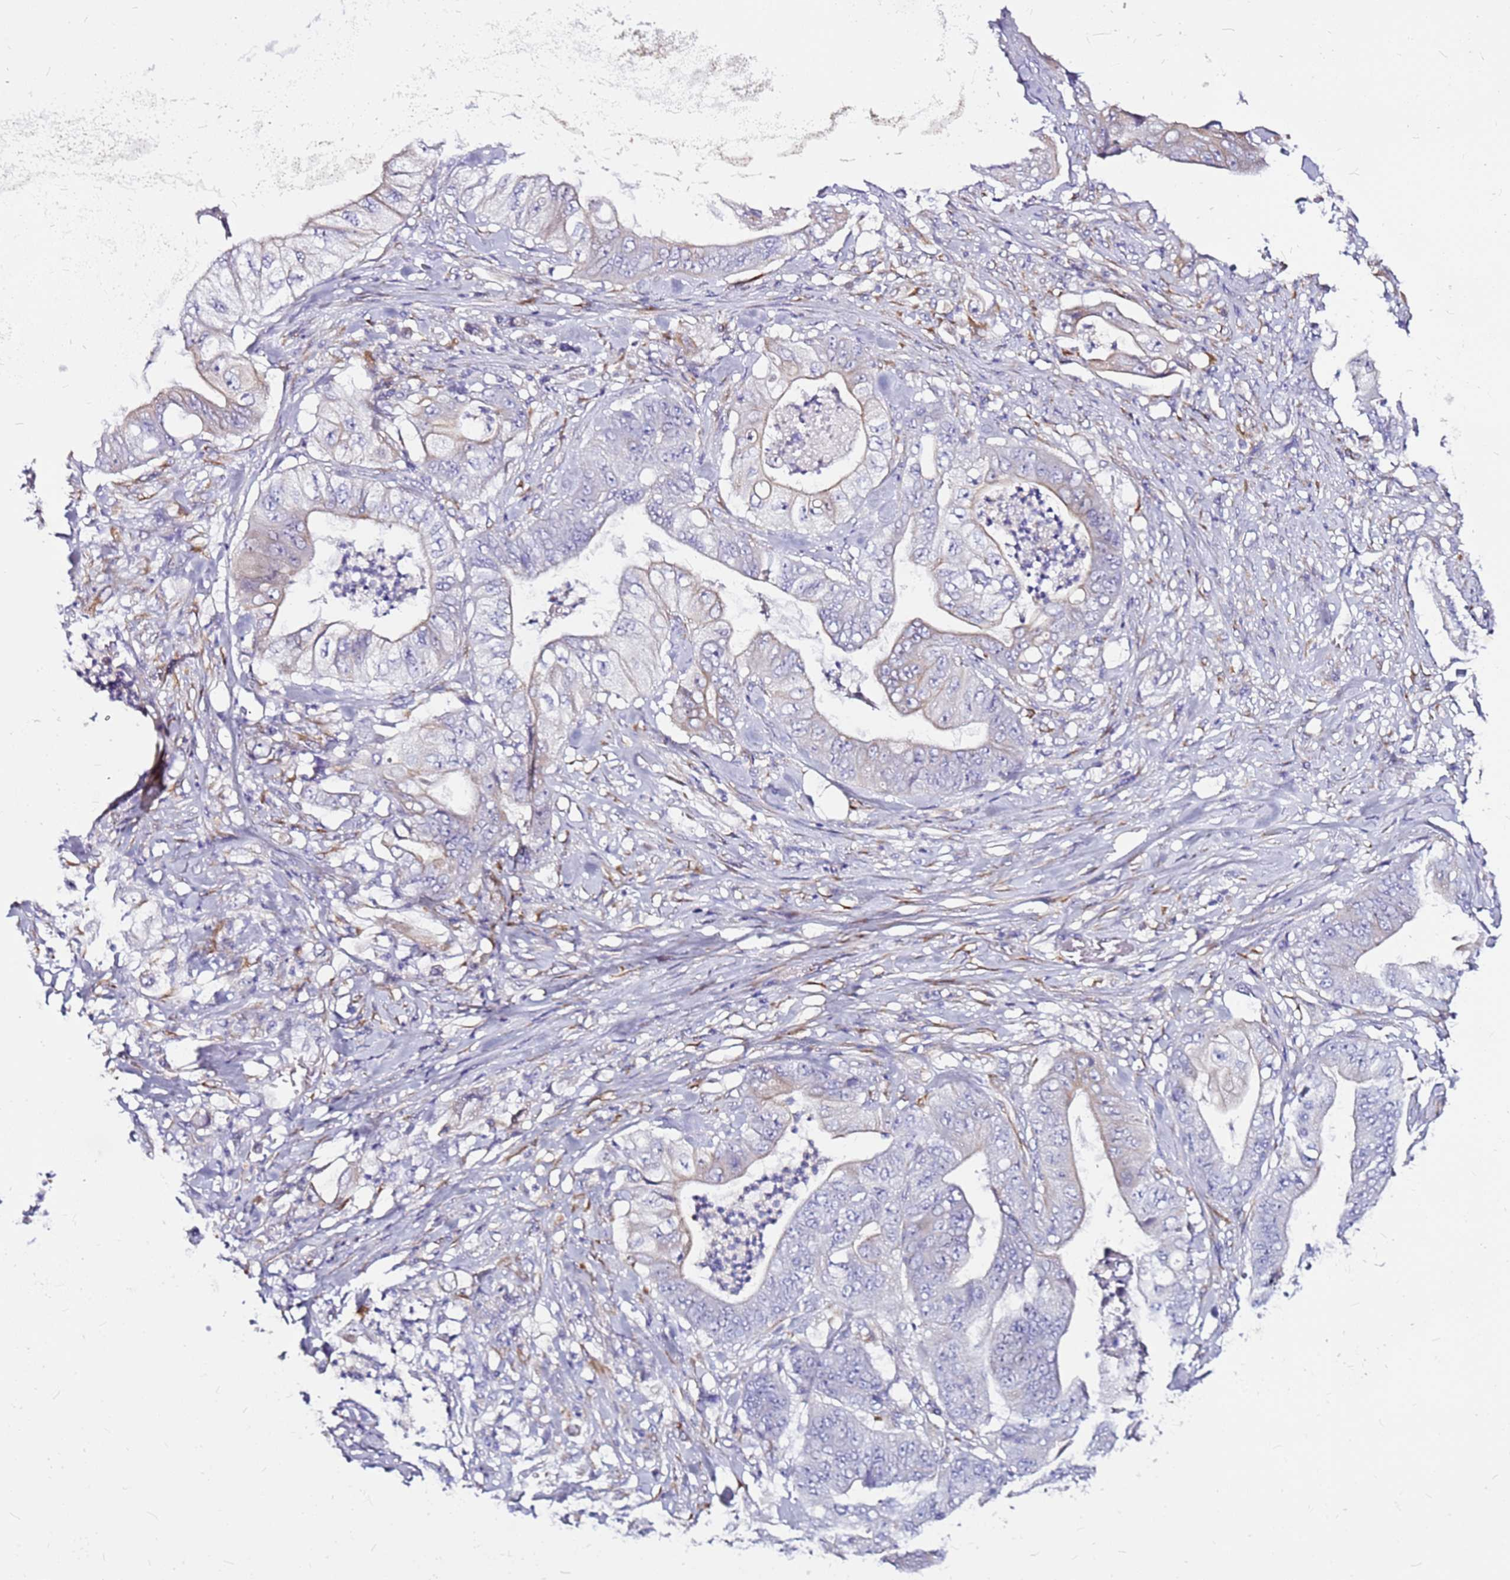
{"staining": {"intensity": "negative", "quantity": "none", "location": "none"}, "tissue": "stomach cancer", "cell_type": "Tumor cells", "image_type": "cancer", "snomed": [{"axis": "morphology", "description": "Adenocarcinoma, NOS"}, {"axis": "topography", "description": "Stomach"}], "caption": "DAB (3,3'-diaminobenzidine) immunohistochemical staining of human adenocarcinoma (stomach) reveals no significant staining in tumor cells. (DAB immunohistochemistry visualized using brightfield microscopy, high magnification).", "gene": "CASD1", "patient": {"sex": "female", "age": 73}}